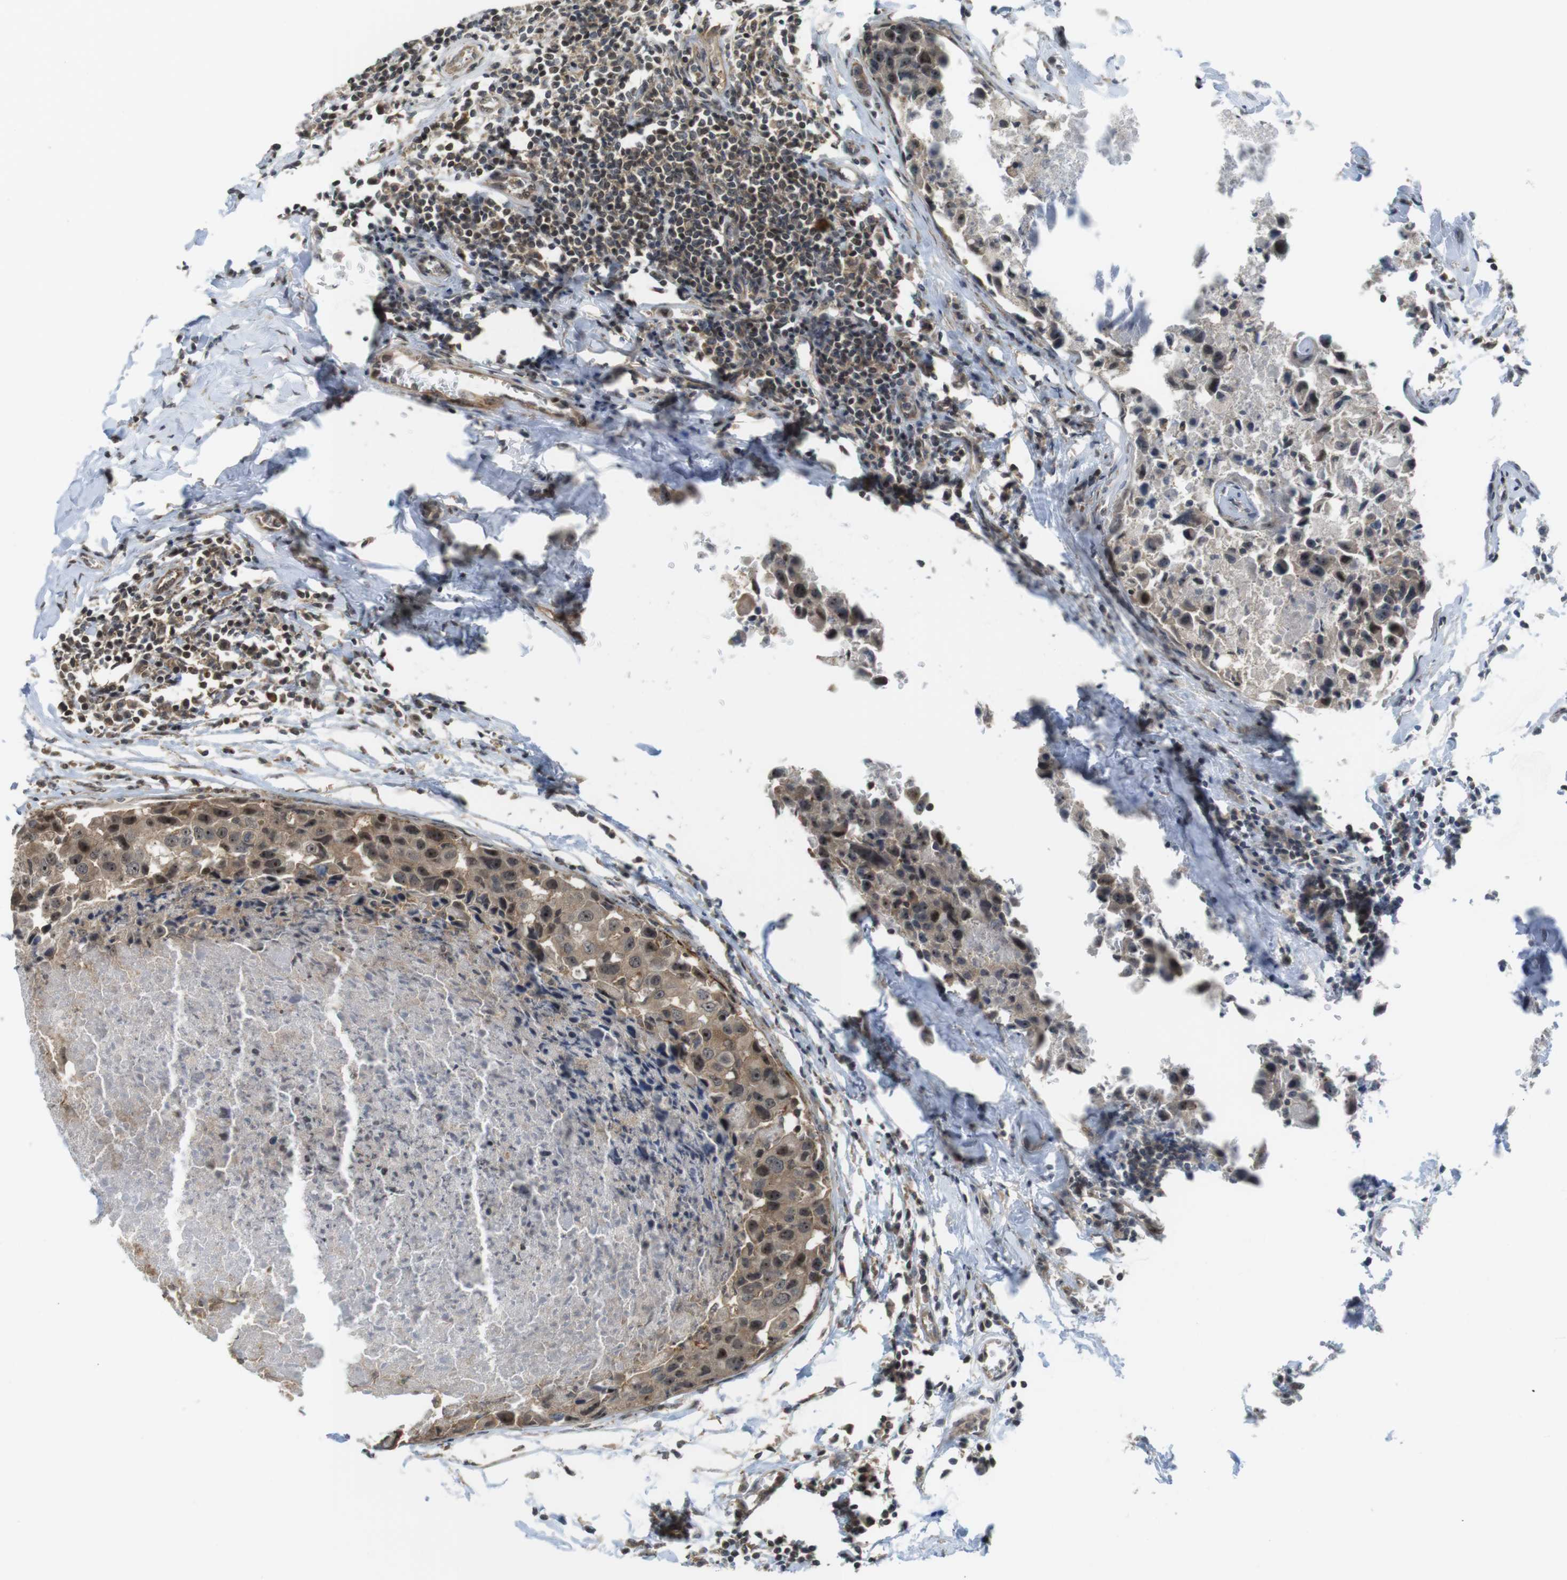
{"staining": {"intensity": "moderate", "quantity": ">75%", "location": "cytoplasmic/membranous,nuclear"}, "tissue": "breast cancer", "cell_type": "Tumor cells", "image_type": "cancer", "snomed": [{"axis": "morphology", "description": "Duct carcinoma"}, {"axis": "topography", "description": "Breast"}], "caption": "A high-resolution photomicrograph shows IHC staining of intraductal carcinoma (breast), which demonstrates moderate cytoplasmic/membranous and nuclear positivity in about >75% of tumor cells.", "gene": "CC2D1A", "patient": {"sex": "female", "age": 27}}